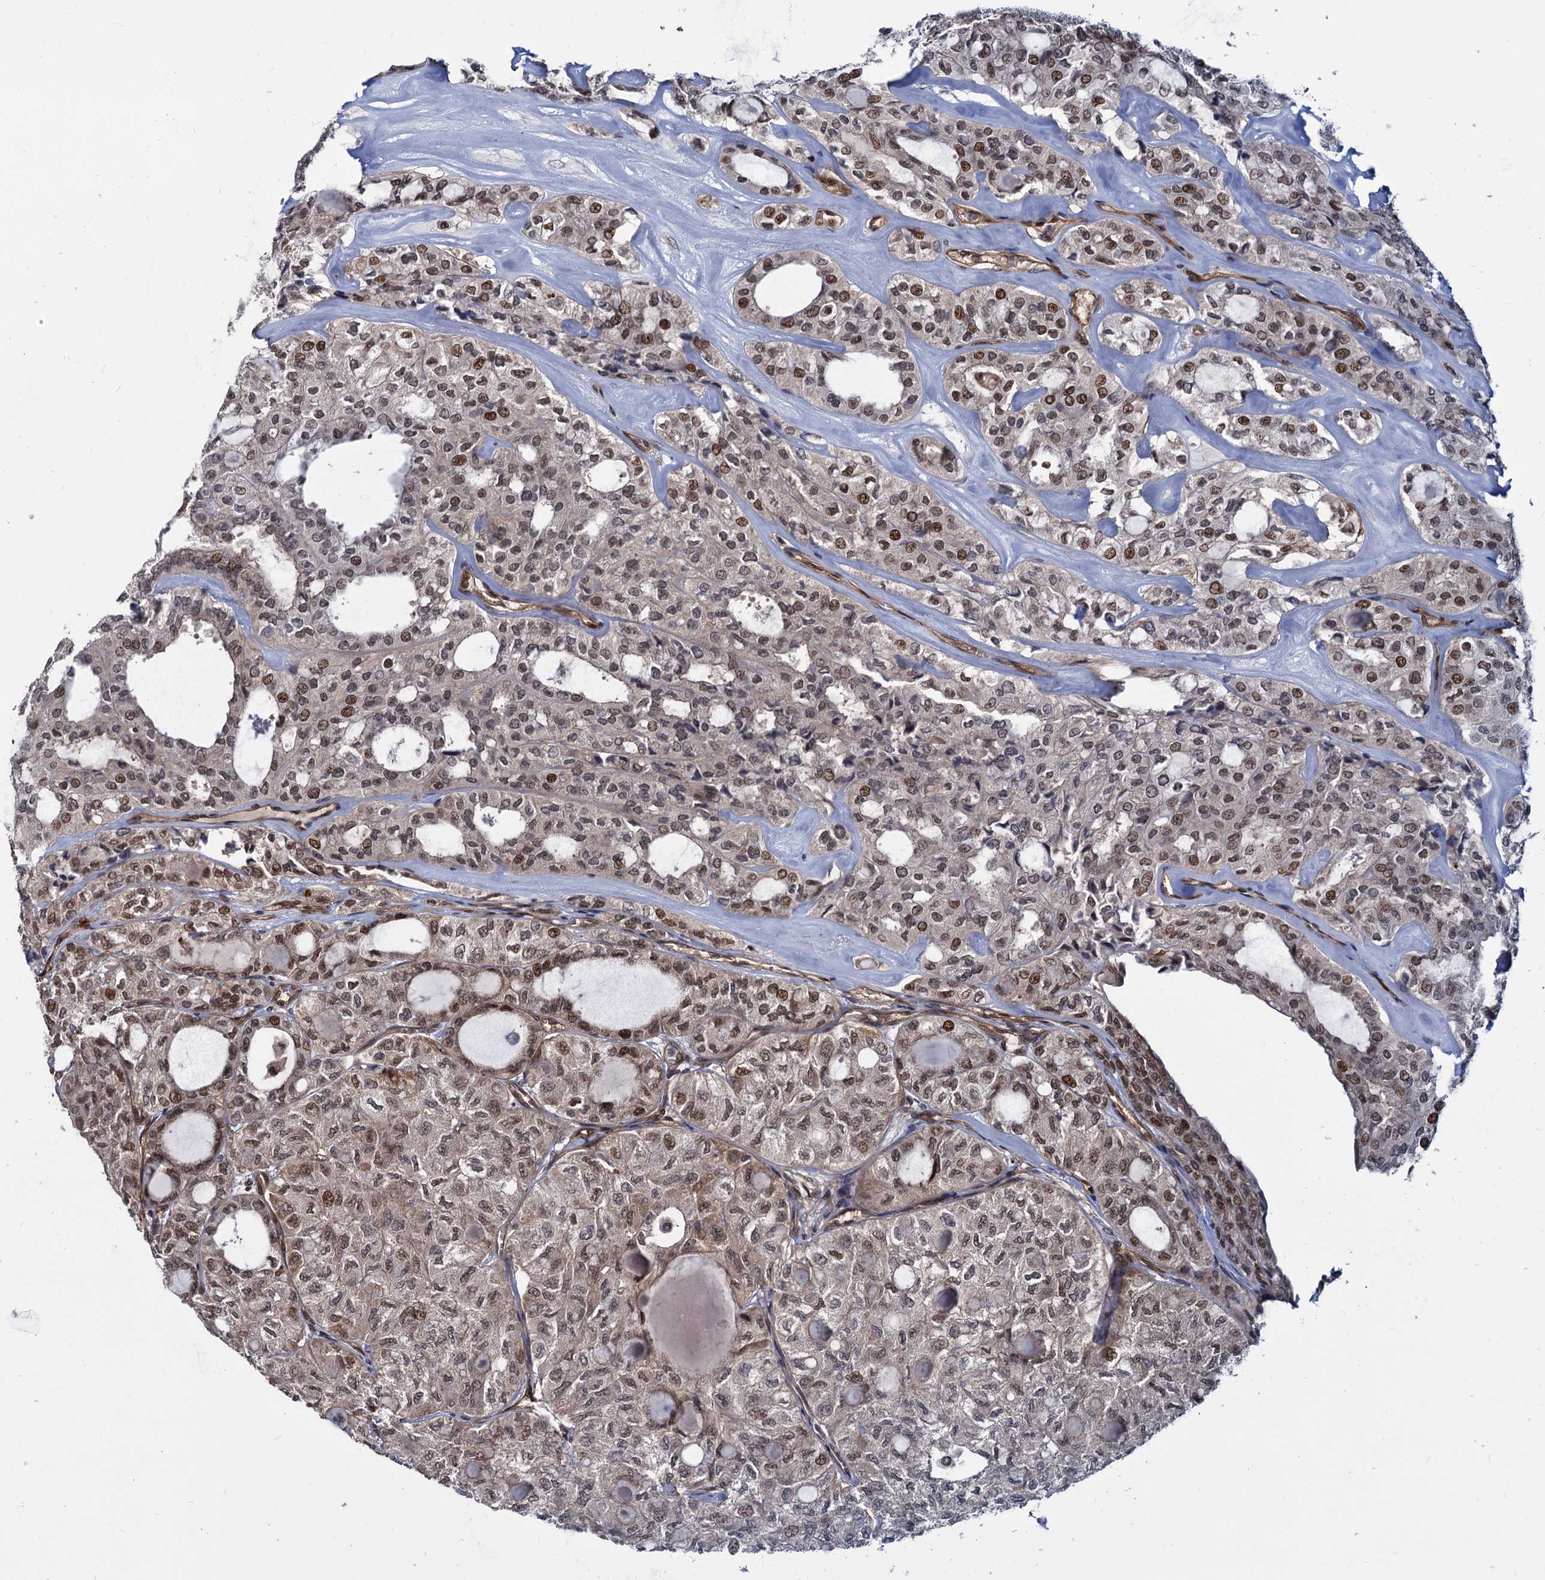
{"staining": {"intensity": "moderate", "quantity": ">75%", "location": "nuclear"}, "tissue": "thyroid cancer", "cell_type": "Tumor cells", "image_type": "cancer", "snomed": [{"axis": "morphology", "description": "Follicular adenoma carcinoma, NOS"}, {"axis": "topography", "description": "Thyroid gland"}], "caption": "Thyroid follicular adenoma carcinoma was stained to show a protein in brown. There is medium levels of moderate nuclear expression in approximately >75% of tumor cells. Immunohistochemistry stains the protein in brown and the nuclei are stained blue.", "gene": "UBLCP1", "patient": {"sex": "male", "age": 75}}